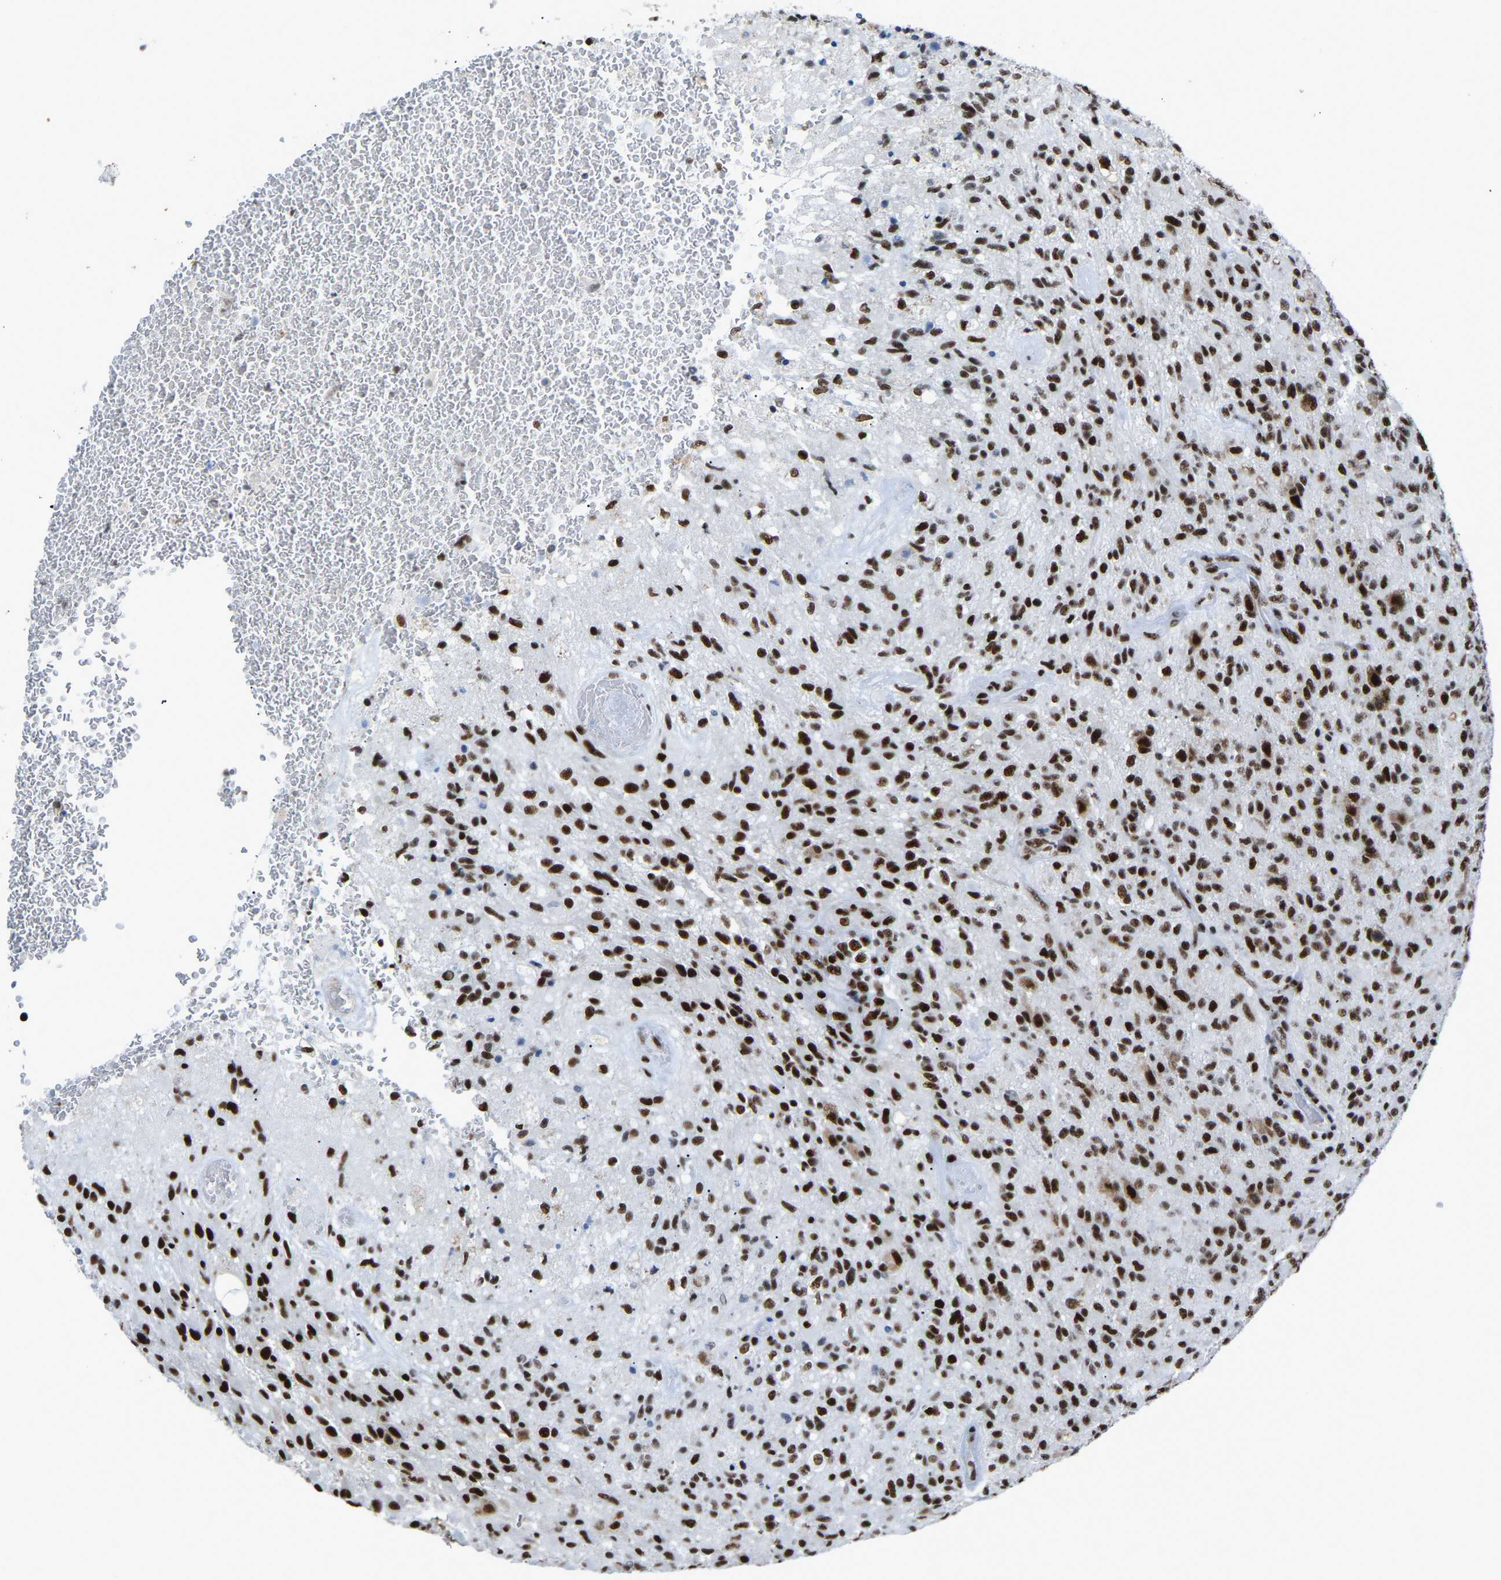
{"staining": {"intensity": "strong", "quantity": ">75%", "location": "nuclear"}, "tissue": "glioma", "cell_type": "Tumor cells", "image_type": "cancer", "snomed": [{"axis": "morphology", "description": "Glioma, malignant, High grade"}, {"axis": "topography", "description": "Brain"}], "caption": "Brown immunohistochemical staining in human glioma demonstrates strong nuclear expression in about >75% of tumor cells.", "gene": "DDX5", "patient": {"sex": "male", "age": 71}}